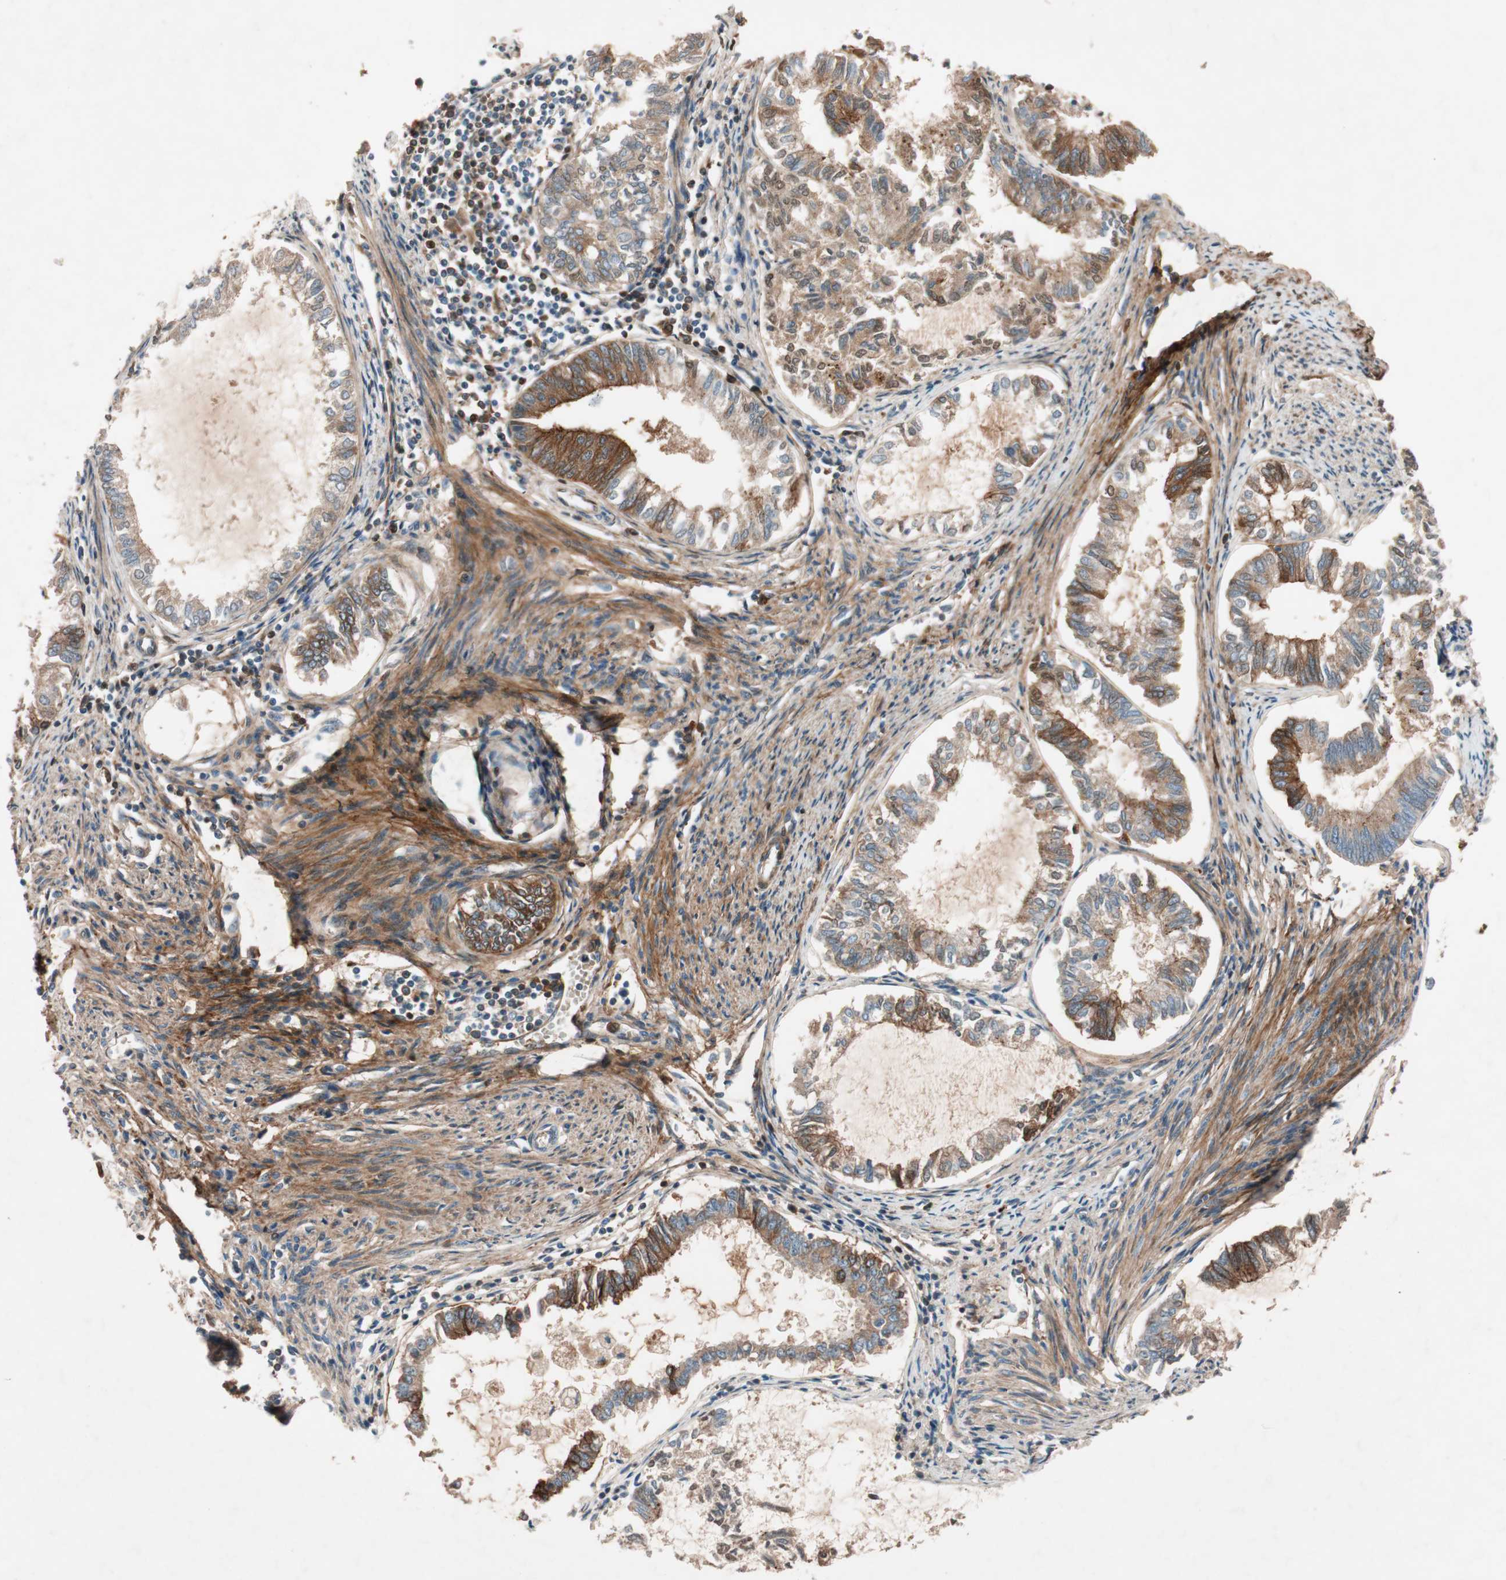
{"staining": {"intensity": "strong", "quantity": "25%-75%", "location": "cytoplasmic/membranous"}, "tissue": "endometrial cancer", "cell_type": "Tumor cells", "image_type": "cancer", "snomed": [{"axis": "morphology", "description": "Adenocarcinoma, NOS"}, {"axis": "topography", "description": "Endometrium"}], "caption": "This is an image of IHC staining of adenocarcinoma (endometrial), which shows strong expression in the cytoplasmic/membranous of tumor cells.", "gene": "EPHA6", "patient": {"sex": "female", "age": 86}}